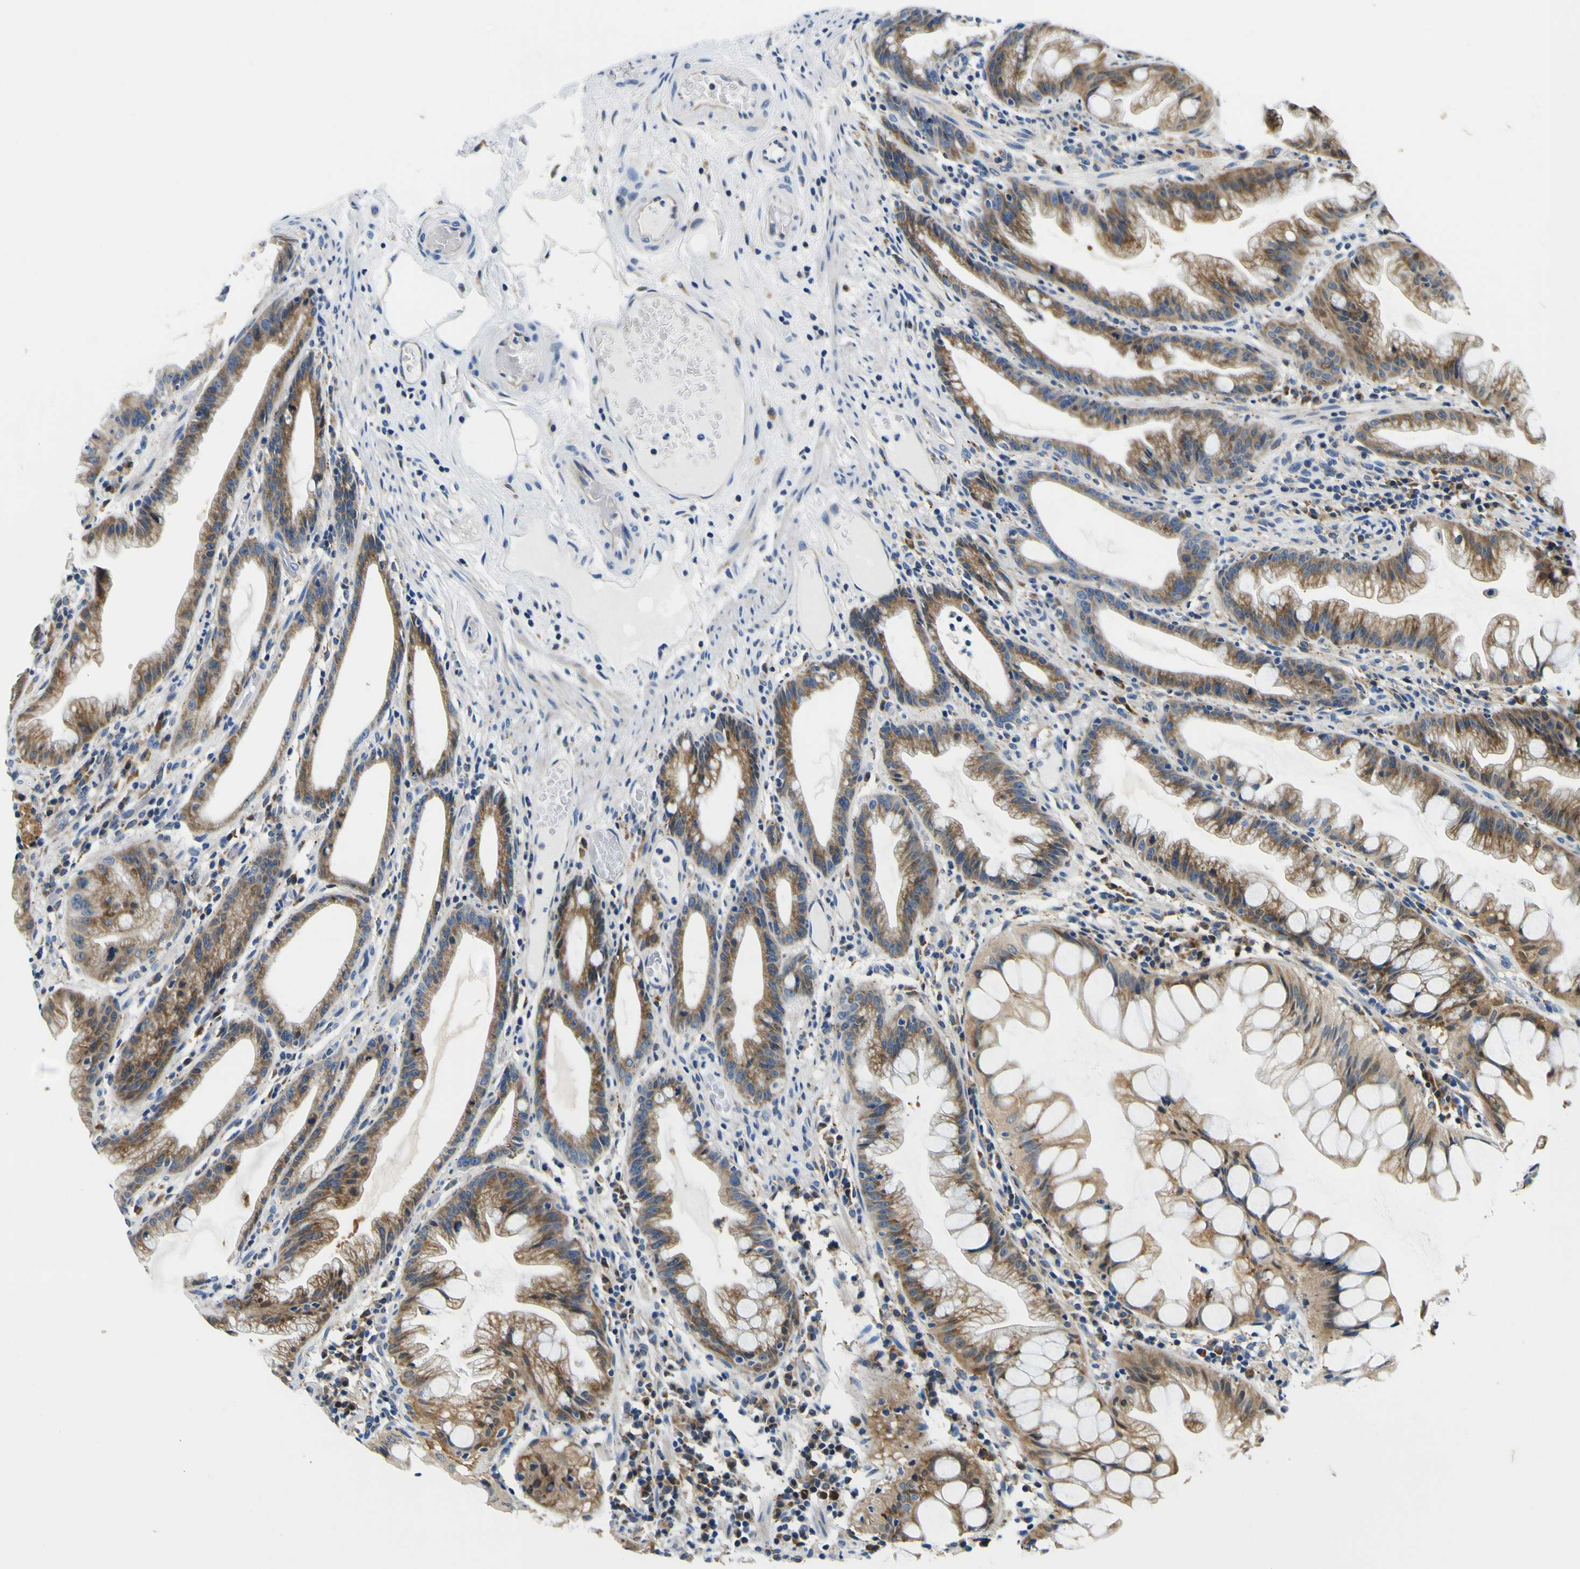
{"staining": {"intensity": "negative", "quantity": "none", "location": "none"}, "tissue": "colon", "cell_type": "Endothelial cells", "image_type": "normal", "snomed": [{"axis": "morphology", "description": "Normal tissue, NOS"}, {"axis": "topography", "description": "Smooth muscle"}, {"axis": "topography", "description": "Colon"}], "caption": "DAB immunohistochemical staining of benign human colon shows no significant expression in endothelial cells.", "gene": "NLRP3", "patient": {"sex": "male", "age": 67}}